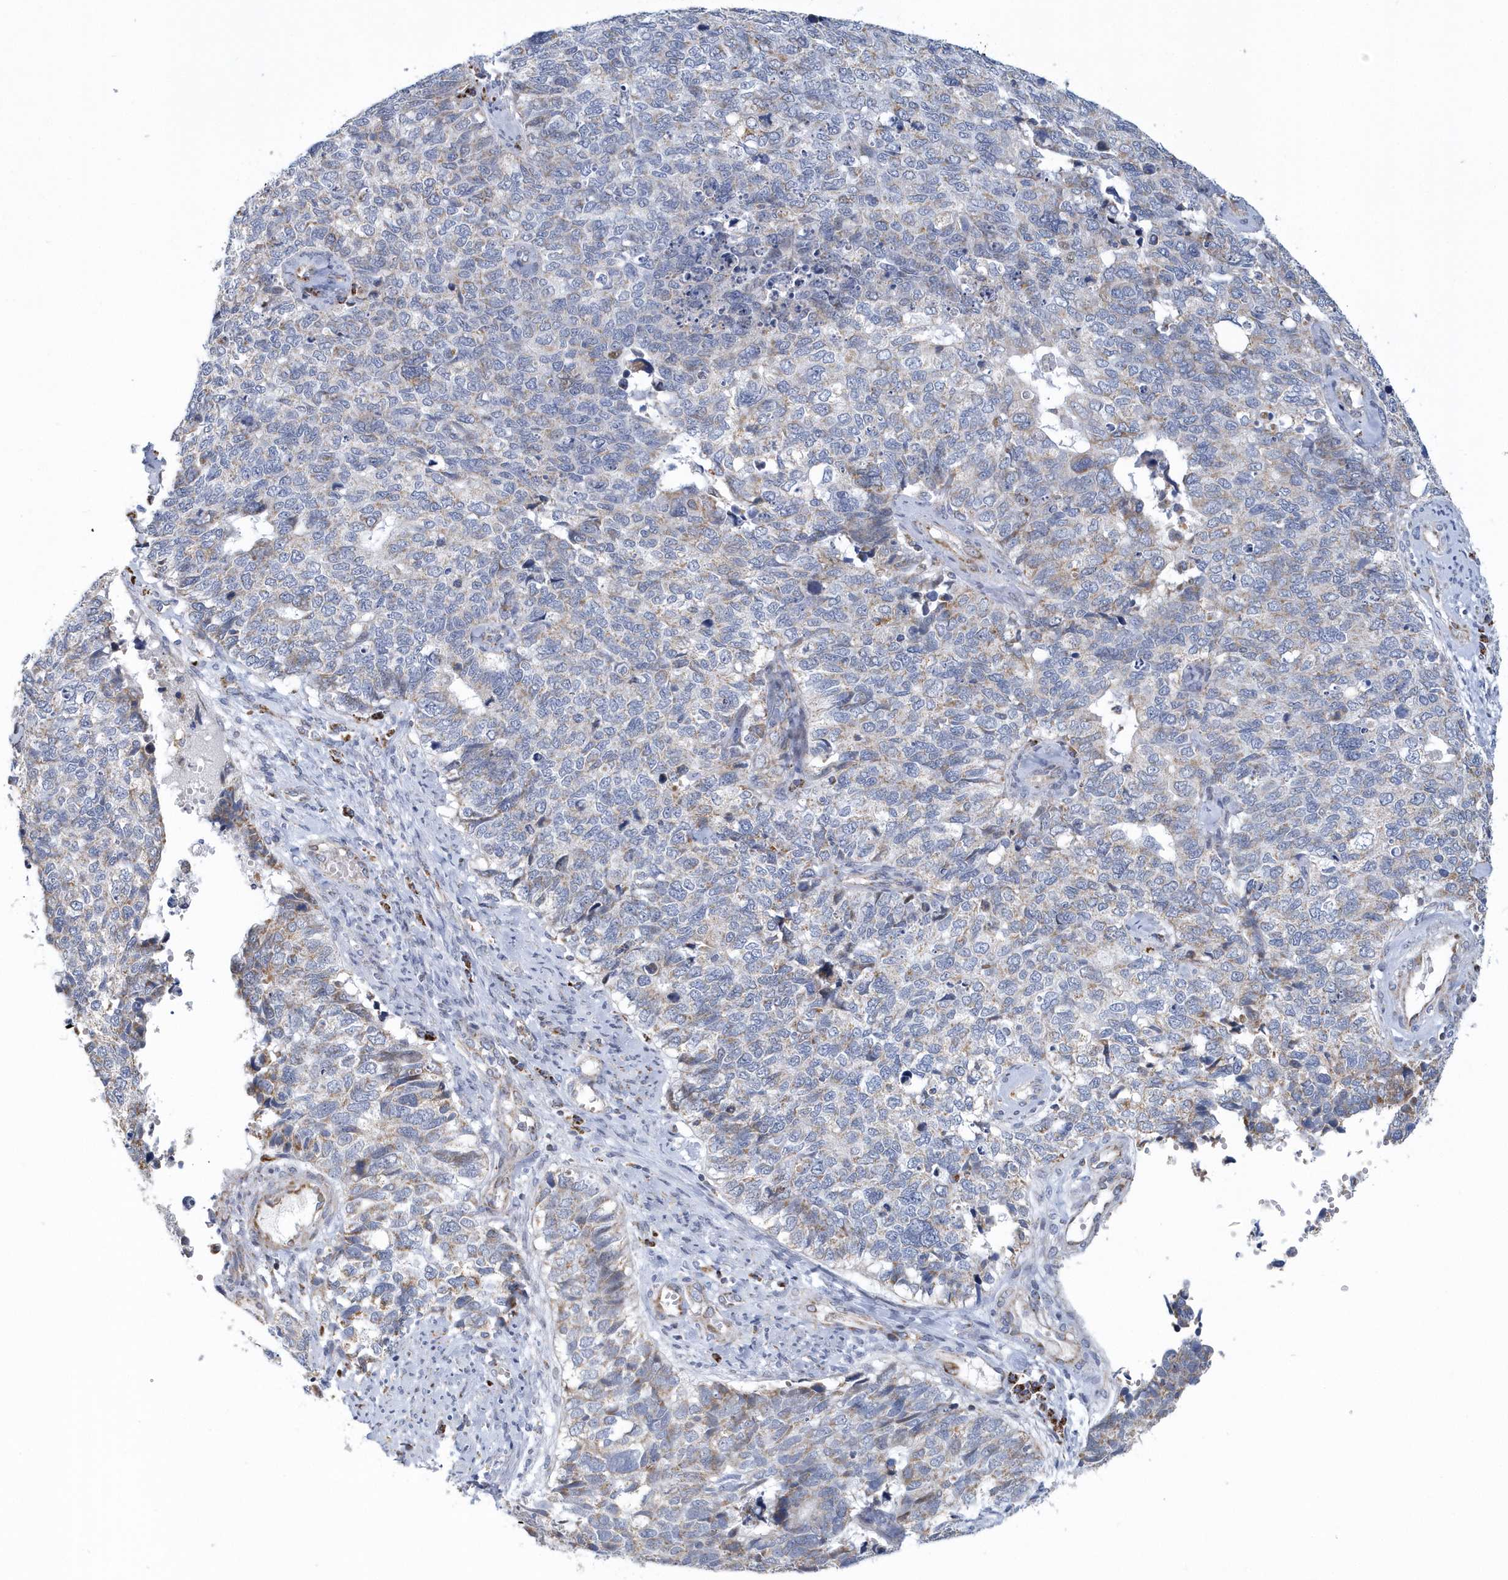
{"staining": {"intensity": "weak", "quantity": "<25%", "location": "cytoplasmic/membranous"}, "tissue": "cervical cancer", "cell_type": "Tumor cells", "image_type": "cancer", "snomed": [{"axis": "morphology", "description": "Squamous cell carcinoma, NOS"}, {"axis": "topography", "description": "Cervix"}], "caption": "Micrograph shows no significant protein staining in tumor cells of cervical cancer (squamous cell carcinoma).", "gene": "VWA5B2", "patient": {"sex": "female", "age": 63}}